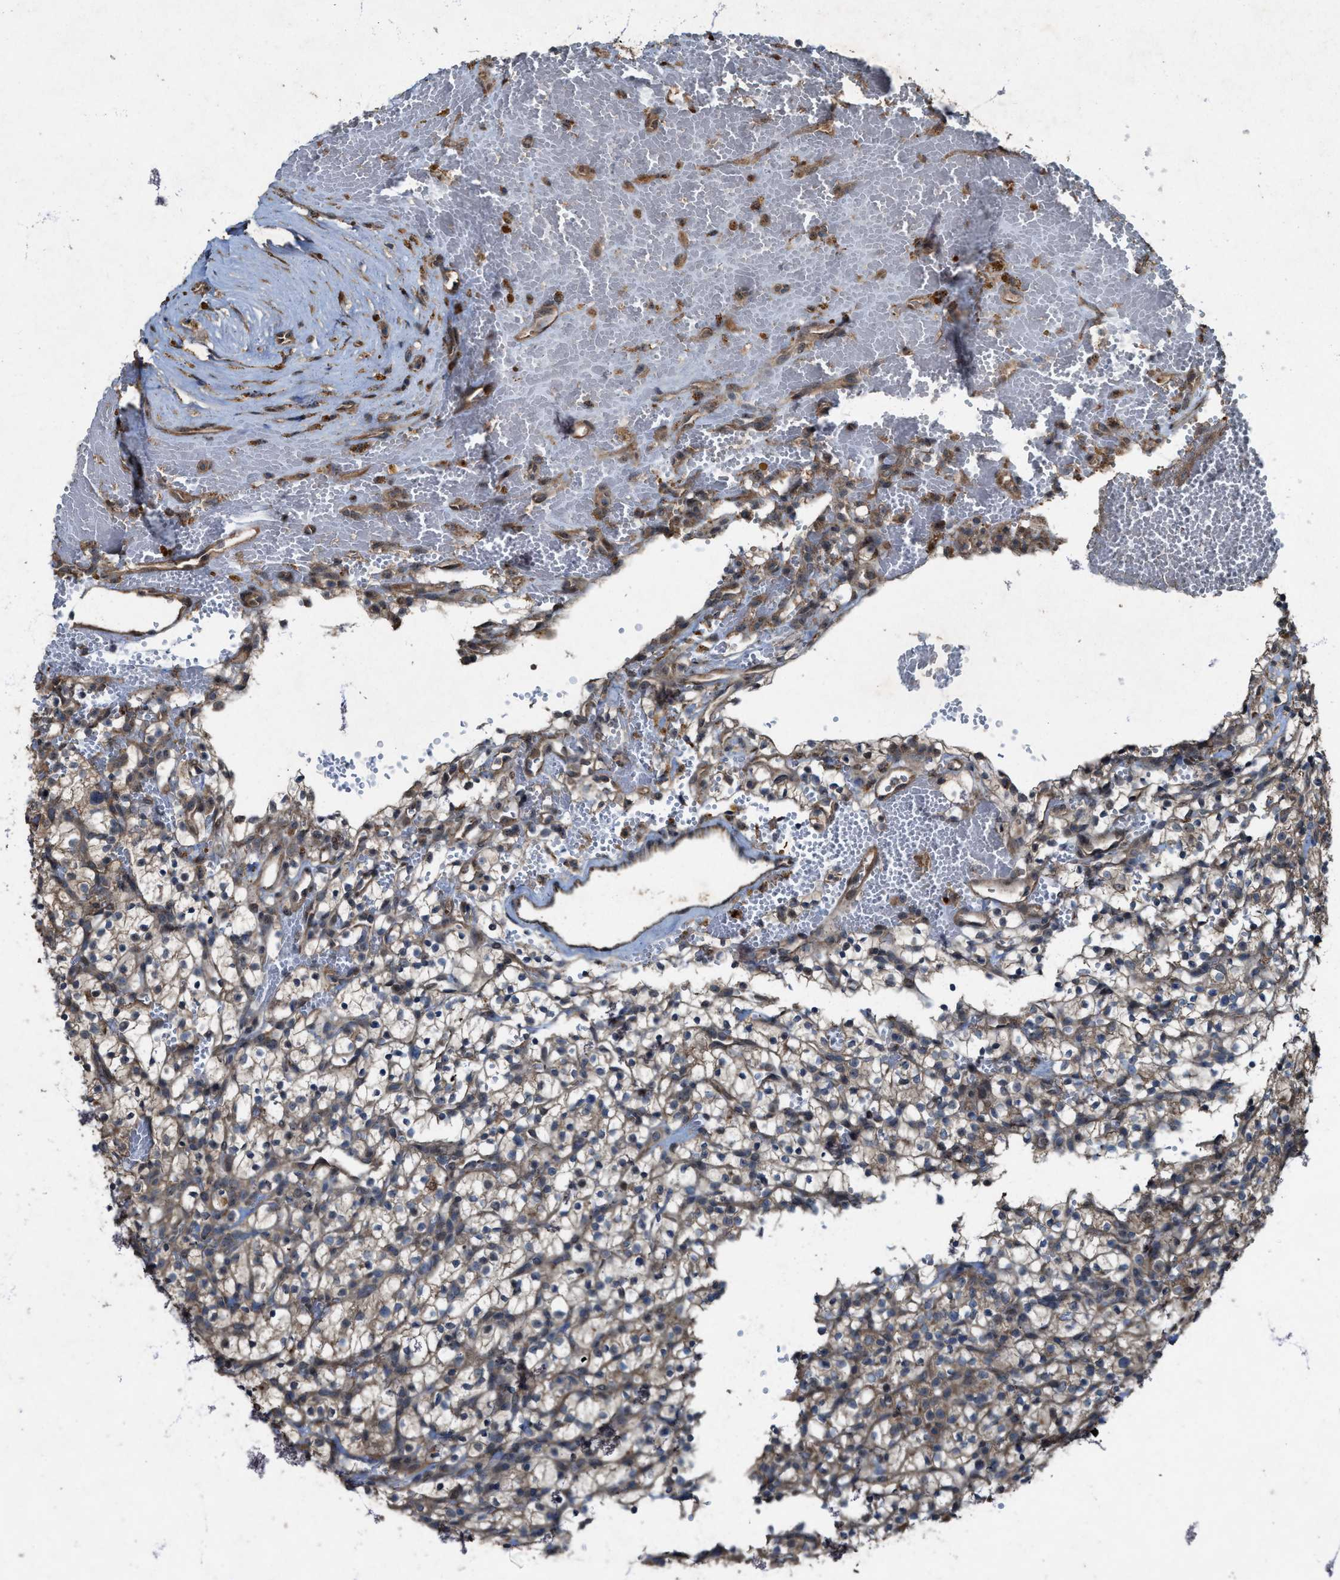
{"staining": {"intensity": "weak", "quantity": ">75%", "location": "cytoplasmic/membranous"}, "tissue": "renal cancer", "cell_type": "Tumor cells", "image_type": "cancer", "snomed": [{"axis": "morphology", "description": "Adenocarcinoma, NOS"}, {"axis": "topography", "description": "Kidney"}], "caption": "This is an image of immunohistochemistry (IHC) staining of renal cancer (adenocarcinoma), which shows weak staining in the cytoplasmic/membranous of tumor cells.", "gene": "PDP2", "patient": {"sex": "female", "age": 57}}